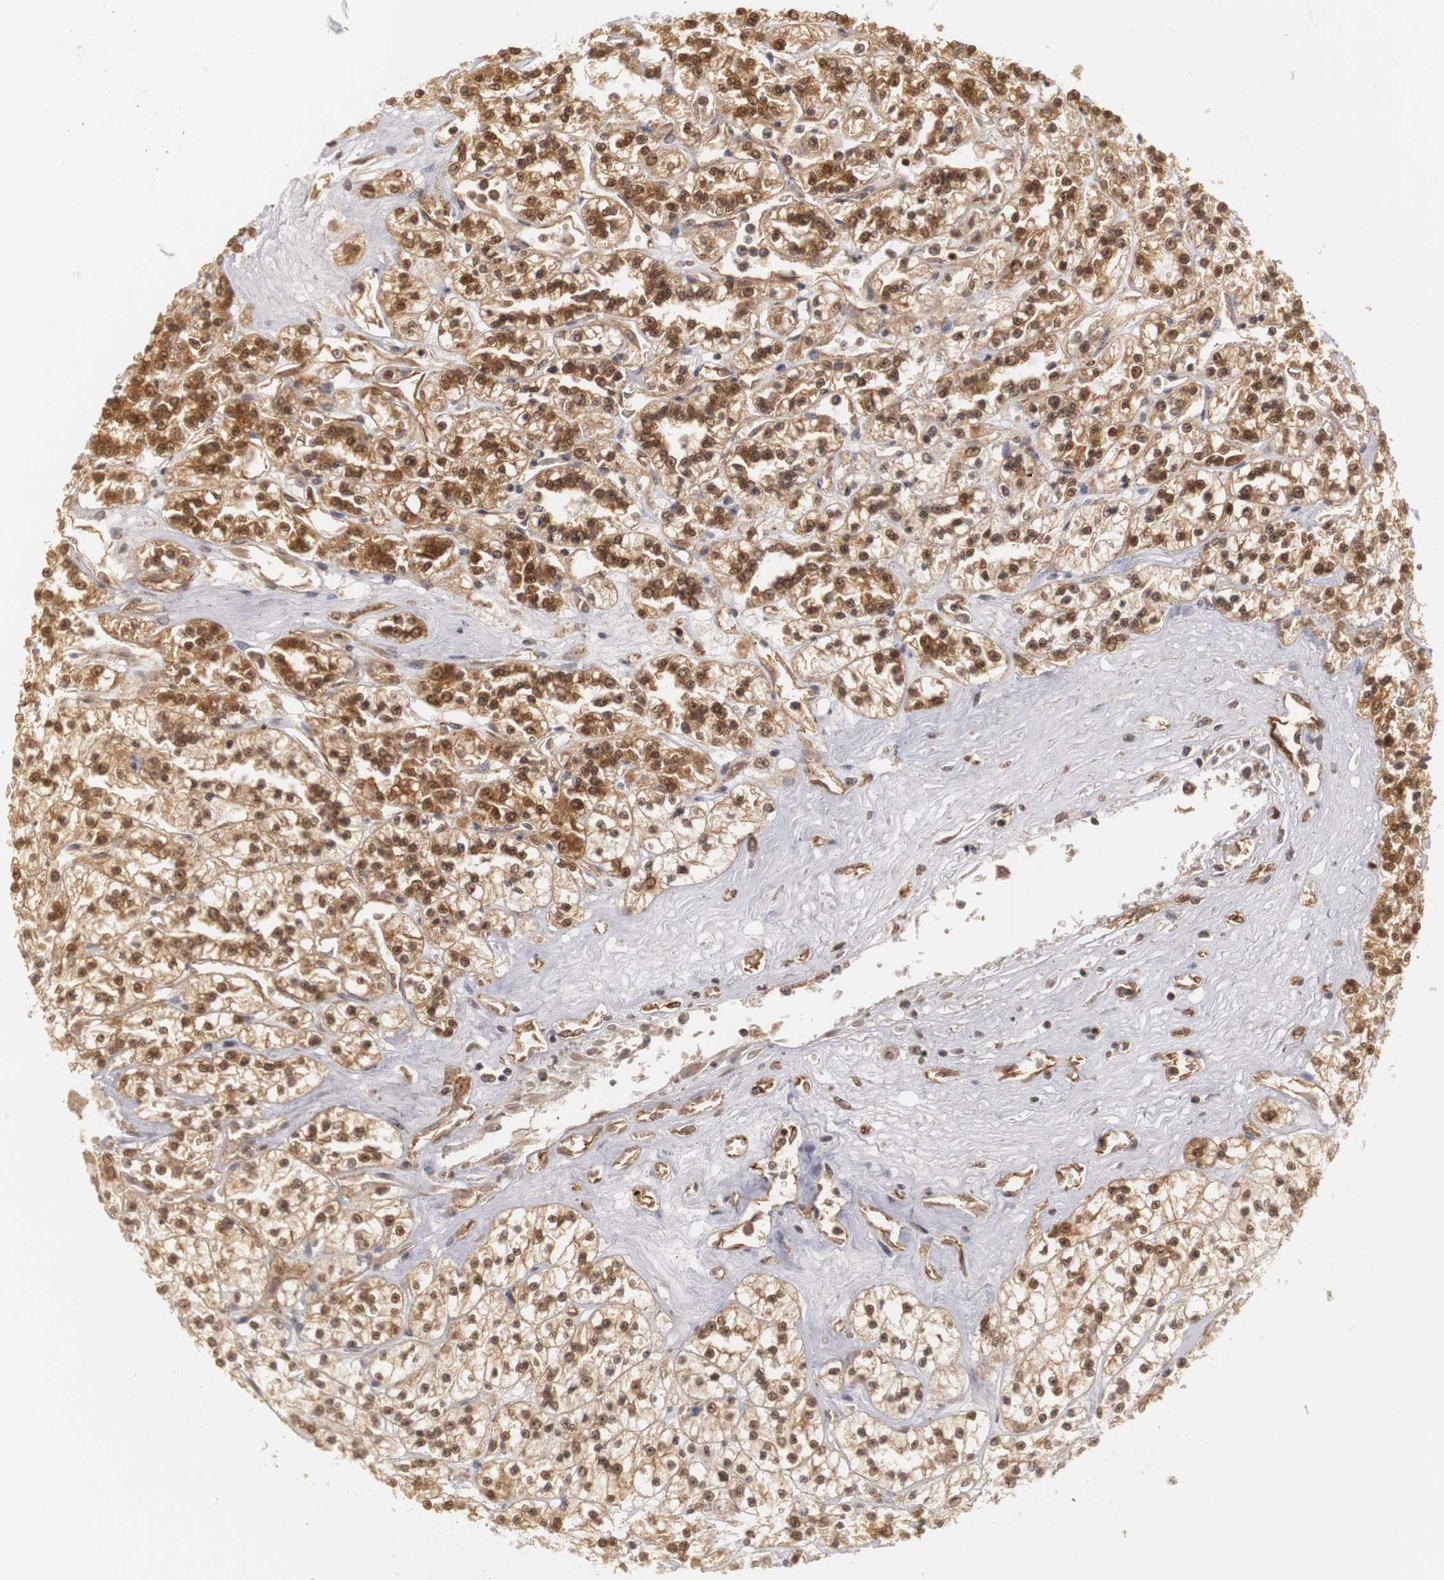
{"staining": {"intensity": "moderate", "quantity": ">75%", "location": "cytoplasmic/membranous,nuclear"}, "tissue": "renal cancer", "cell_type": "Tumor cells", "image_type": "cancer", "snomed": [{"axis": "morphology", "description": "Adenocarcinoma, NOS"}, {"axis": "topography", "description": "Kidney"}], "caption": "A brown stain labels moderate cytoplasmic/membranous and nuclear staining of a protein in renal cancer tumor cells.", "gene": "PLEKHA1", "patient": {"sex": "female", "age": 76}}